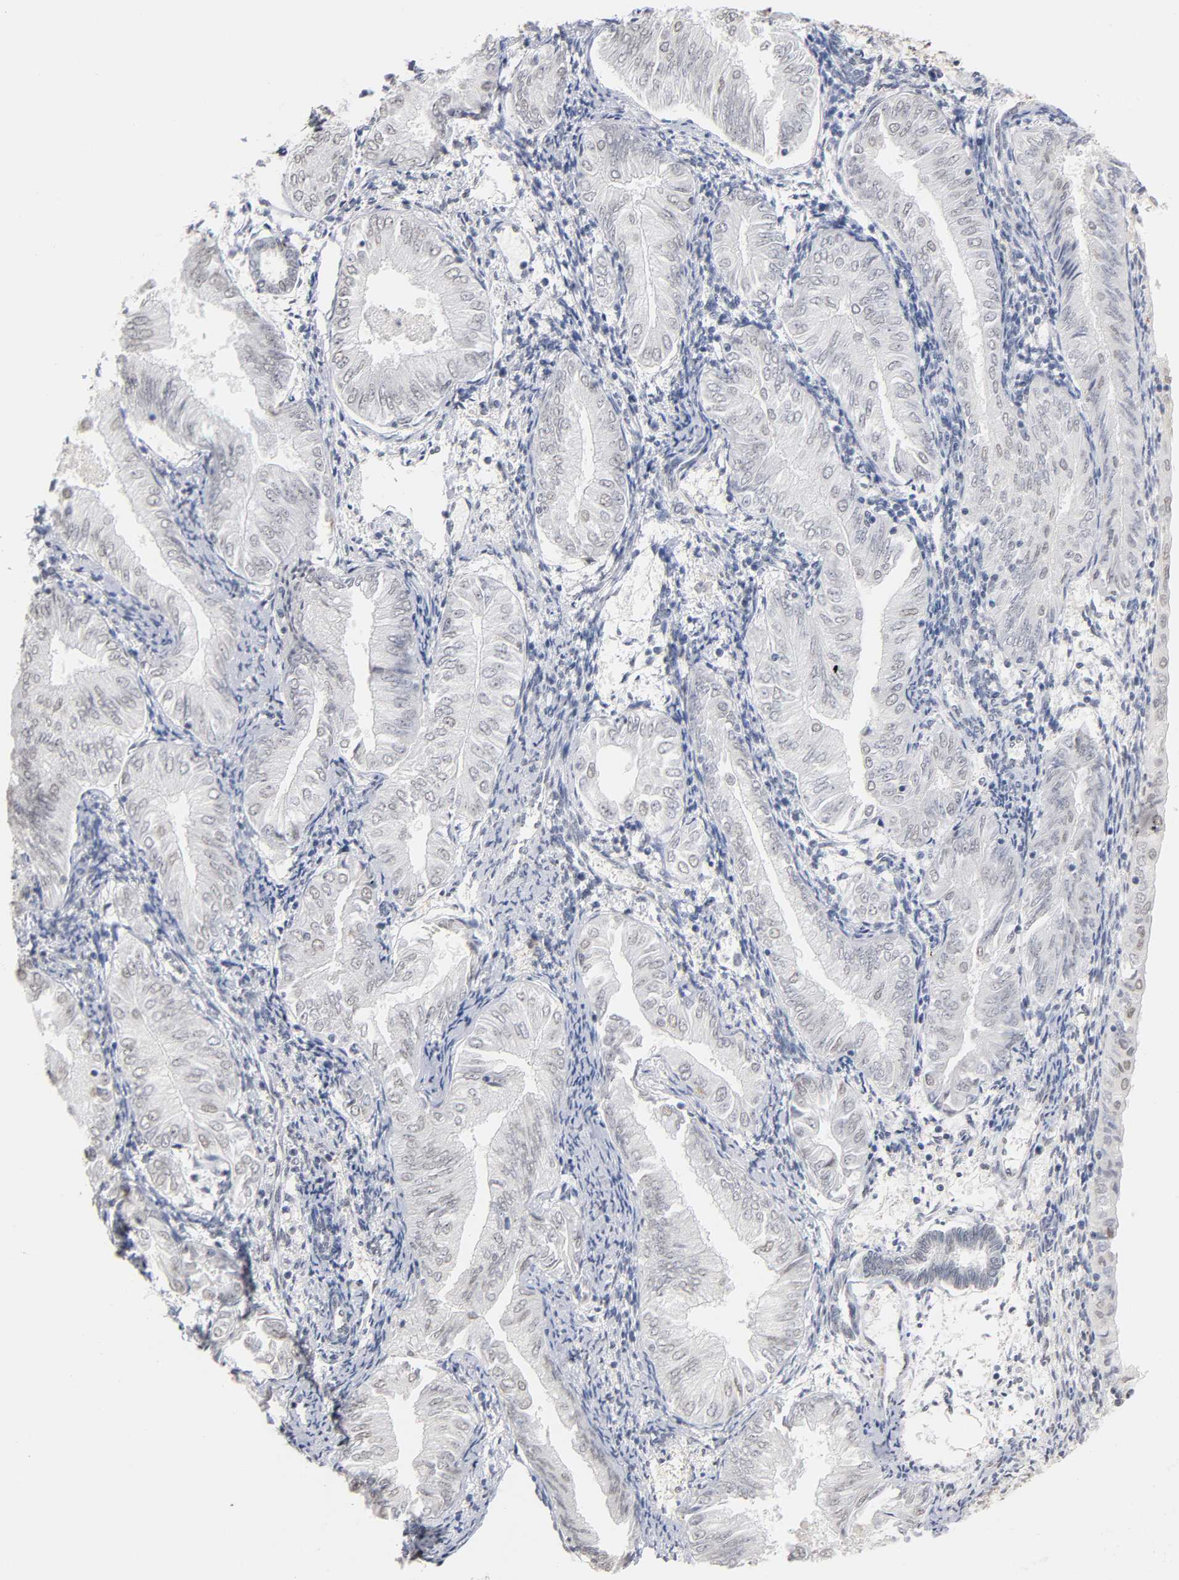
{"staining": {"intensity": "weak", "quantity": "<25%", "location": "nuclear"}, "tissue": "endometrial cancer", "cell_type": "Tumor cells", "image_type": "cancer", "snomed": [{"axis": "morphology", "description": "Adenocarcinoma, NOS"}, {"axis": "topography", "description": "Endometrium"}], "caption": "This is a photomicrograph of immunohistochemistry (IHC) staining of endometrial cancer, which shows no expression in tumor cells.", "gene": "CRABP2", "patient": {"sex": "female", "age": 53}}